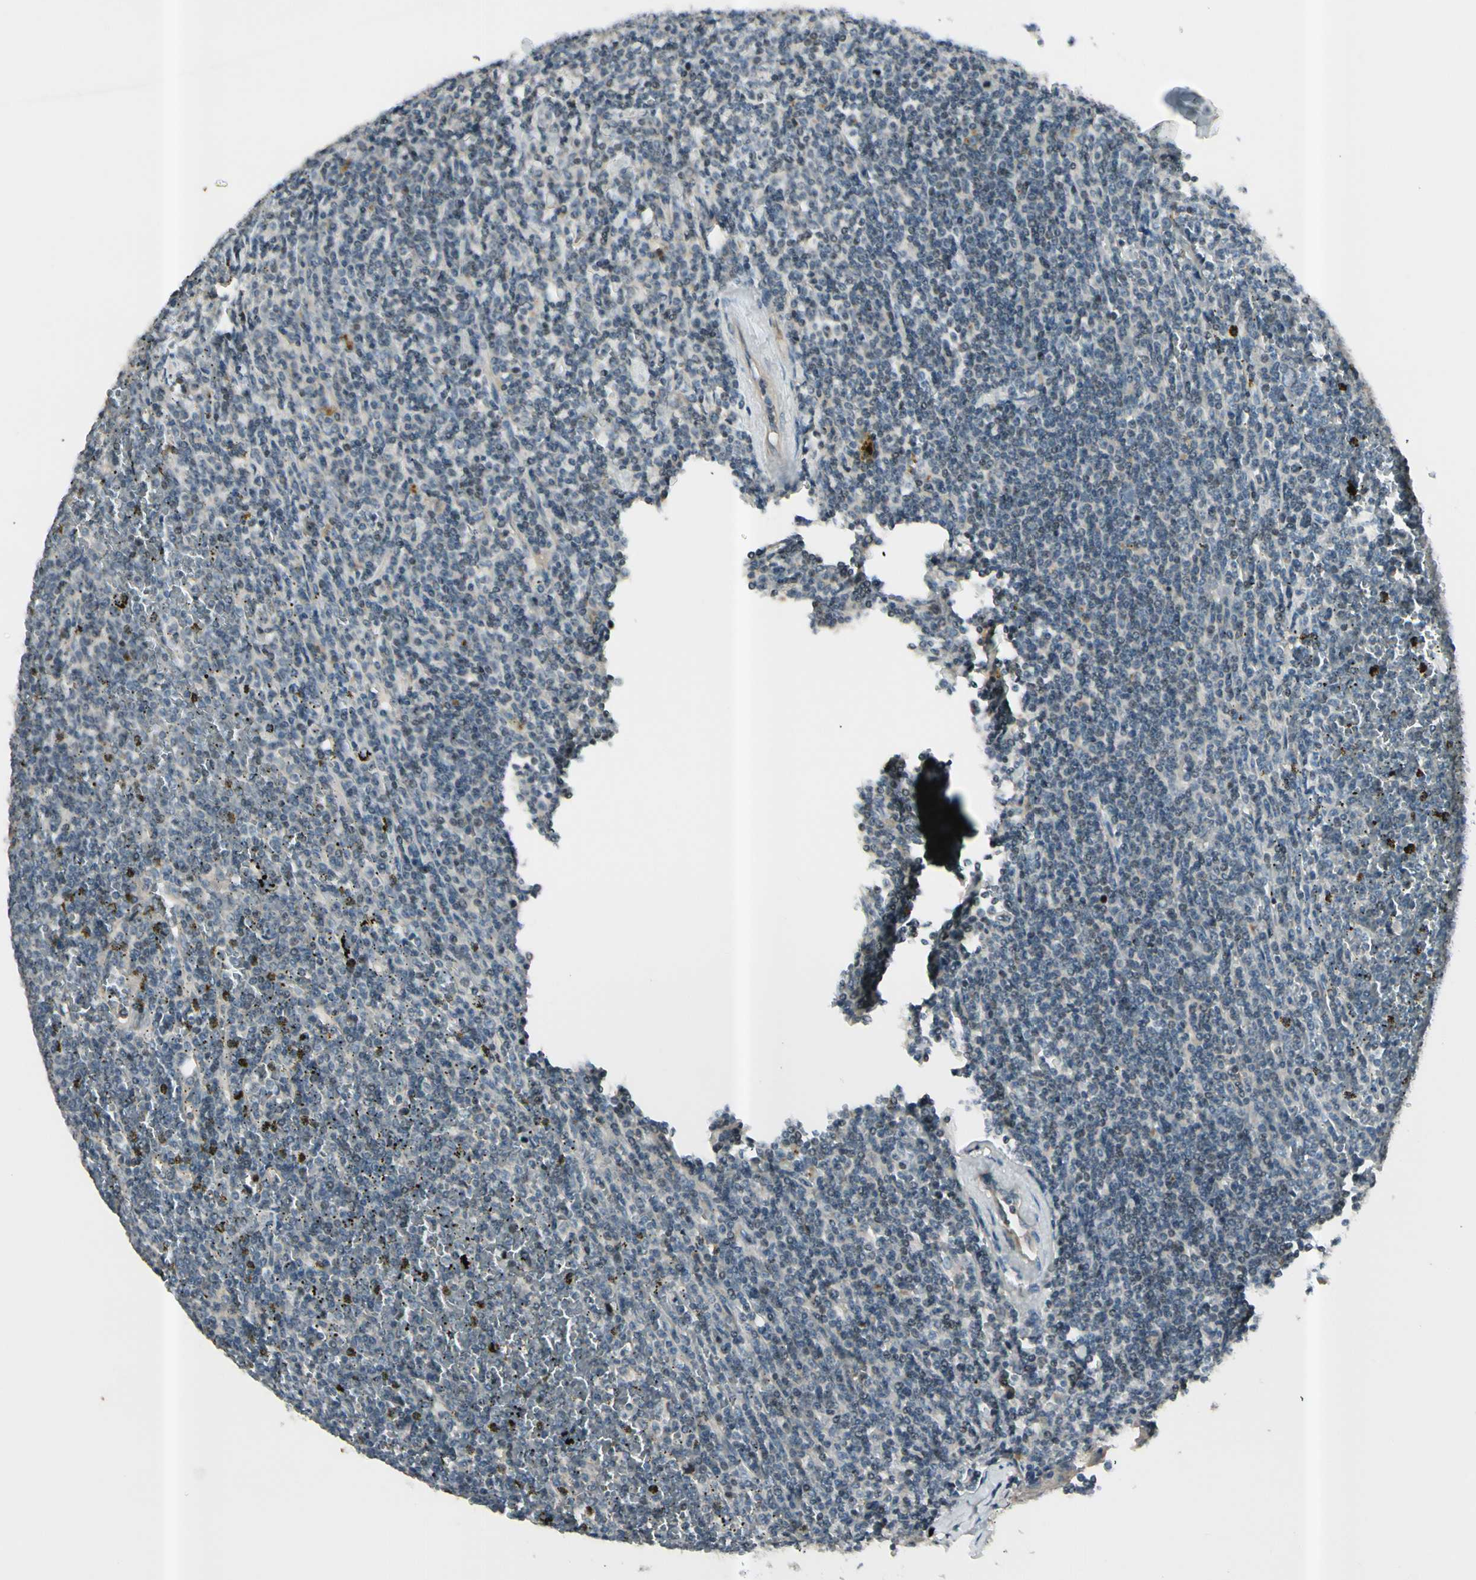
{"staining": {"intensity": "negative", "quantity": "none", "location": "none"}, "tissue": "lymphoma", "cell_type": "Tumor cells", "image_type": "cancer", "snomed": [{"axis": "morphology", "description": "Malignant lymphoma, non-Hodgkin's type, Low grade"}, {"axis": "topography", "description": "Spleen"}], "caption": "IHC of malignant lymphoma, non-Hodgkin's type (low-grade) demonstrates no positivity in tumor cells.", "gene": "ICAM5", "patient": {"sex": "female", "age": 19}}